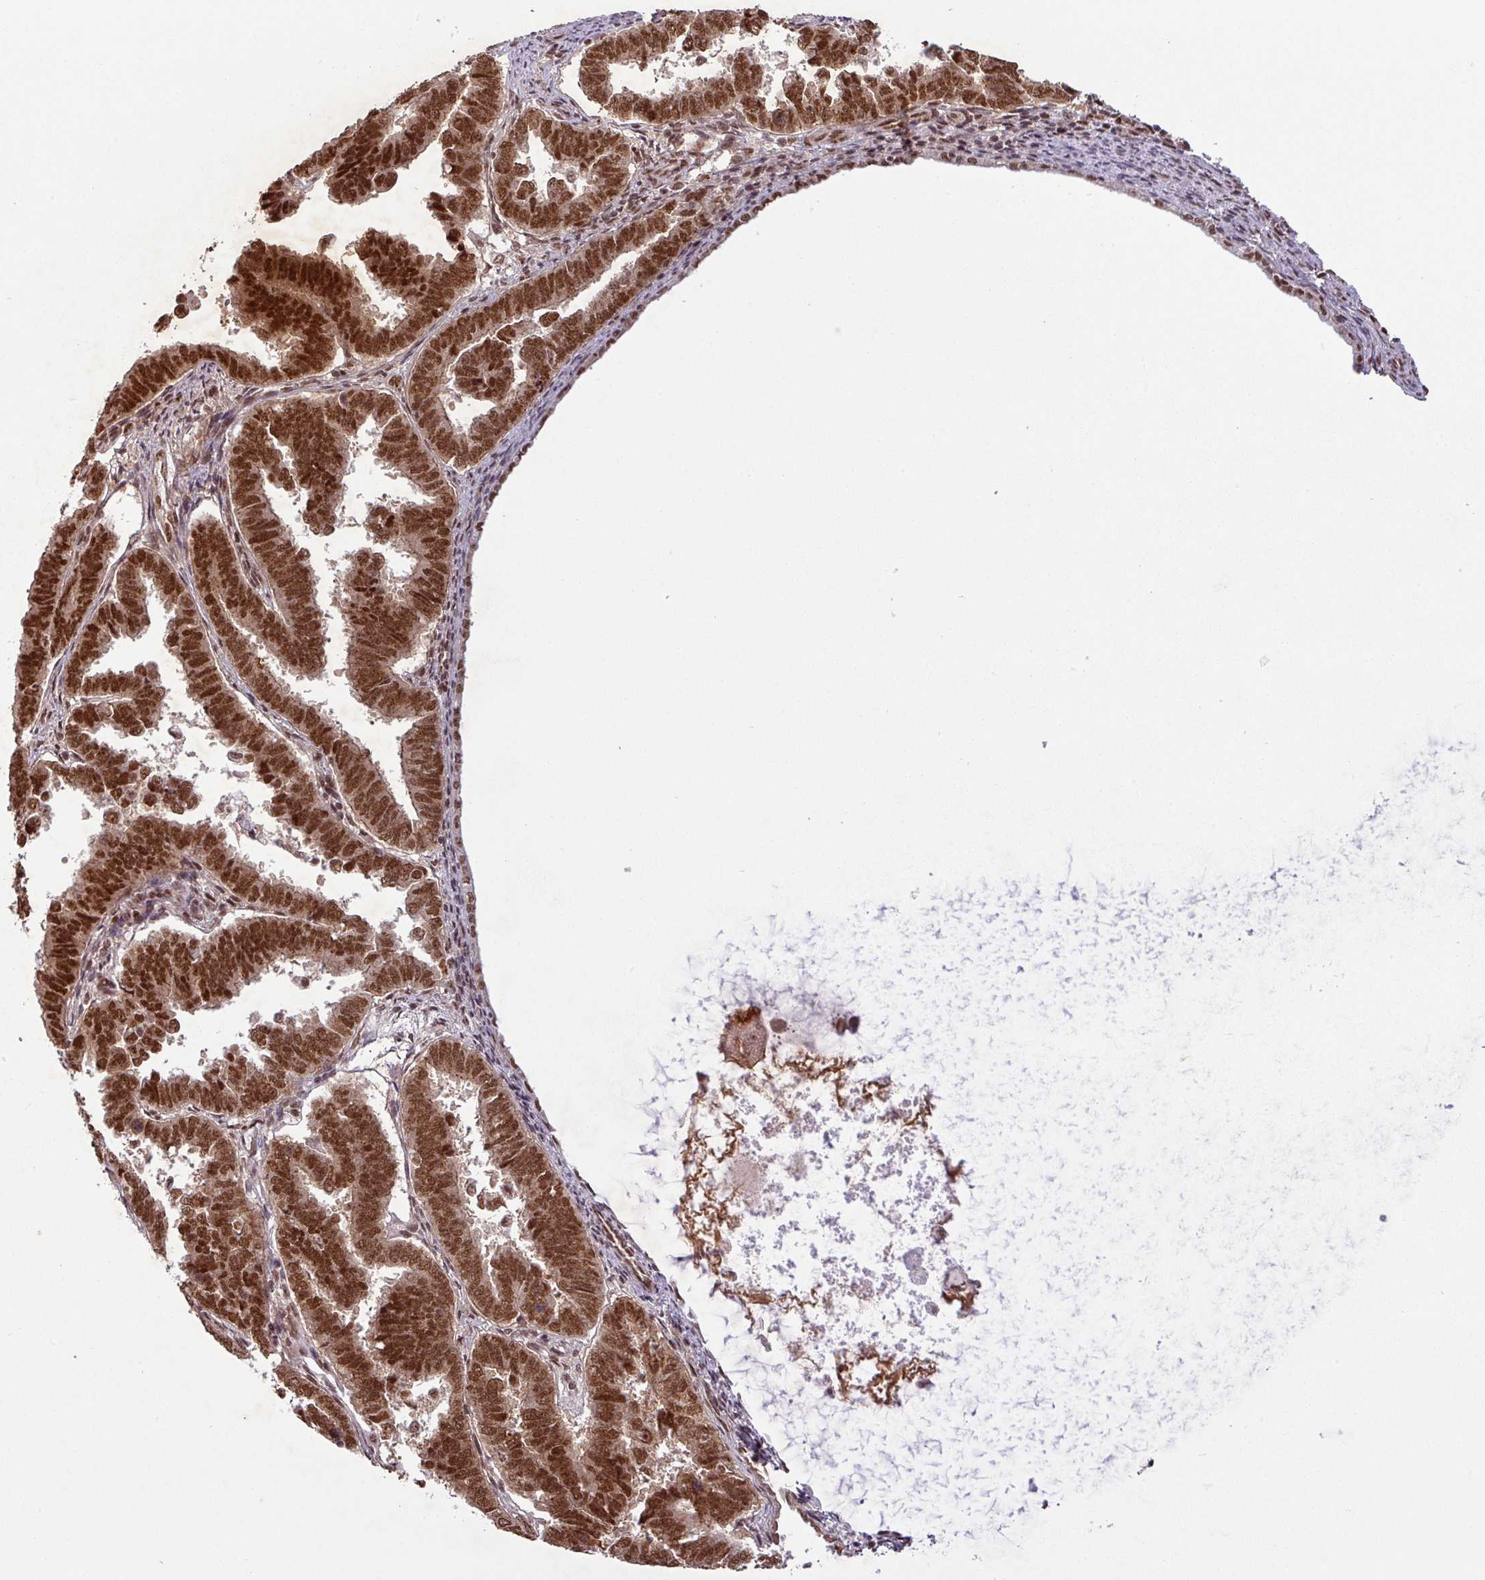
{"staining": {"intensity": "strong", "quantity": ">75%", "location": "nuclear"}, "tissue": "endometrial cancer", "cell_type": "Tumor cells", "image_type": "cancer", "snomed": [{"axis": "morphology", "description": "Adenocarcinoma, NOS"}, {"axis": "topography", "description": "Endometrium"}], "caption": "Adenocarcinoma (endometrial) was stained to show a protein in brown. There is high levels of strong nuclear positivity in about >75% of tumor cells.", "gene": "SRSF2", "patient": {"sex": "female", "age": 75}}